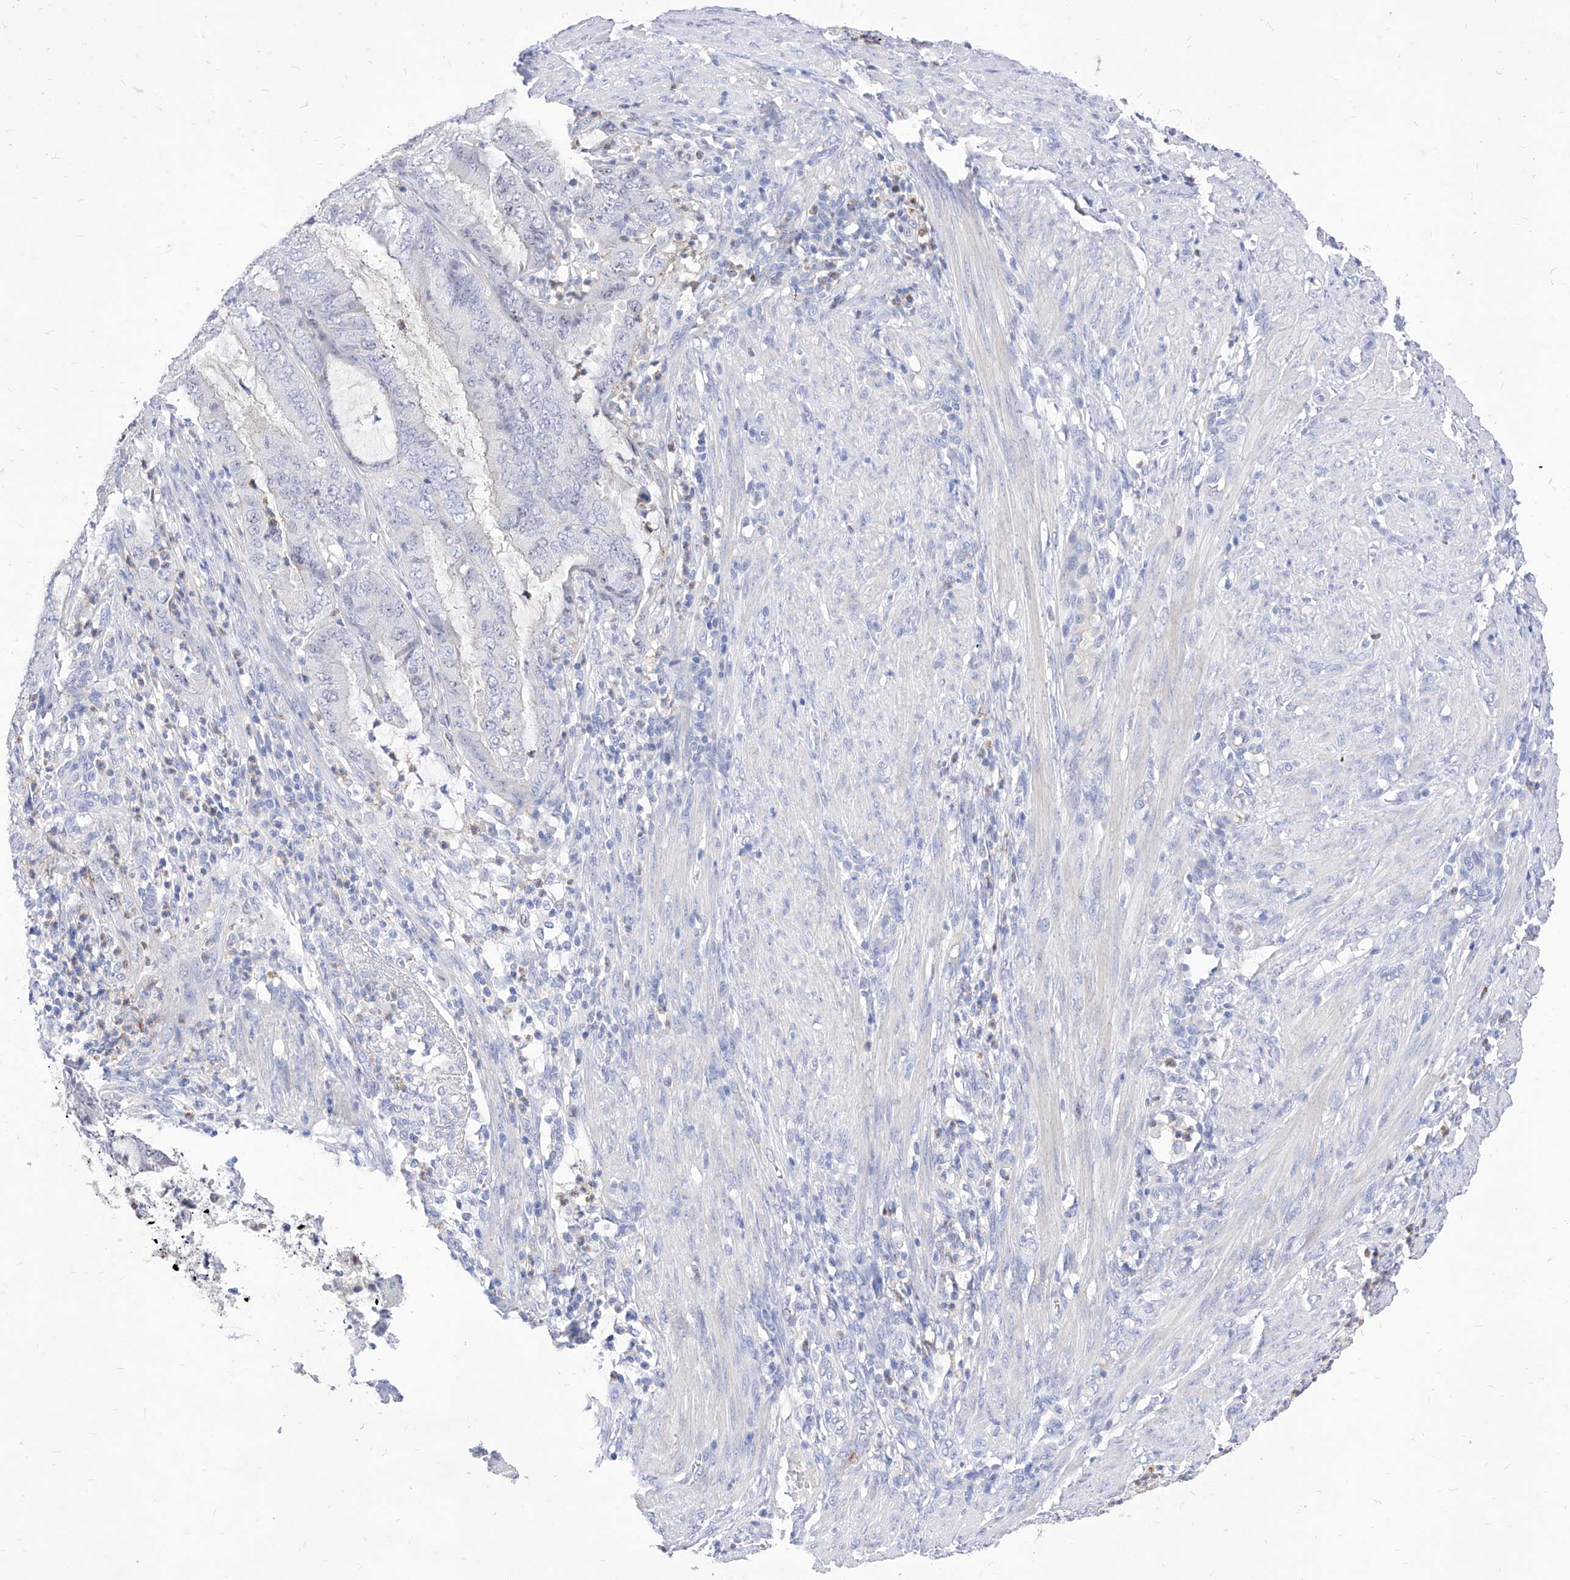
{"staining": {"intensity": "negative", "quantity": "none", "location": "none"}, "tissue": "endometrial cancer", "cell_type": "Tumor cells", "image_type": "cancer", "snomed": [{"axis": "morphology", "description": "Adenocarcinoma, NOS"}, {"axis": "topography", "description": "Endometrium"}], "caption": "Endometrial adenocarcinoma stained for a protein using IHC reveals no staining tumor cells.", "gene": "VAX1", "patient": {"sex": "female", "age": 51}}